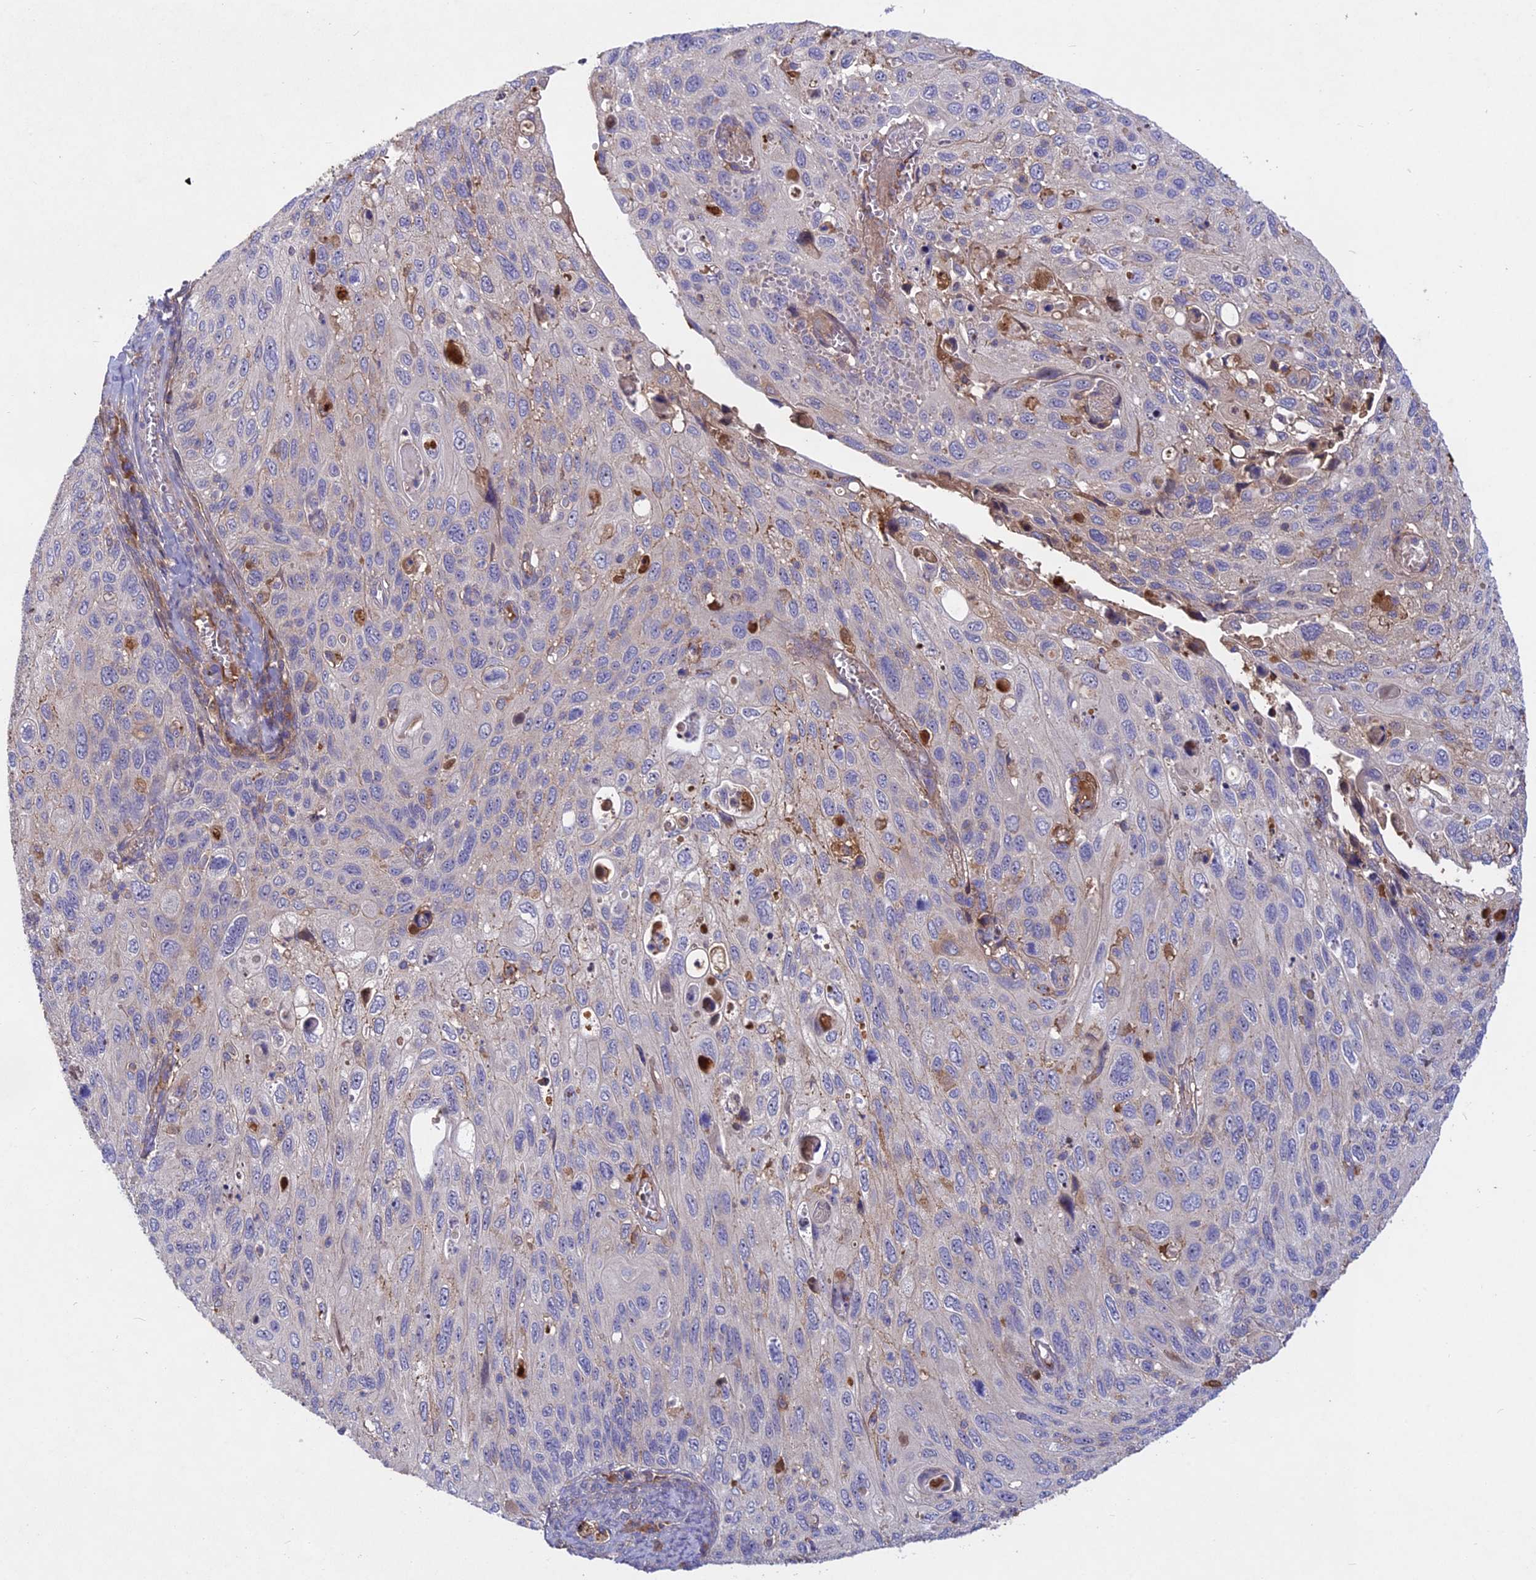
{"staining": {"intensity": "negative", "quantity": "none", "location": "none"}, "tissue": "cervical cancer", "cell_type": "Tumor cells", "image_type": "cancer", "snomed": [{"axis": "morphology", "description": "Squamous cell carcinoma, NOS"}, {"axis": "topography", "description": "Cervix"}], "caption": "Tumor cells show no significant protein expression in cervical cancer (squamous cell carcinoma). (DAB (3,3'-diaminobenzidine) IHC visualized using brightfield microscopy, high magnification).", "gene": "ADO", "patient": {"sex": "female", "age": 70}}